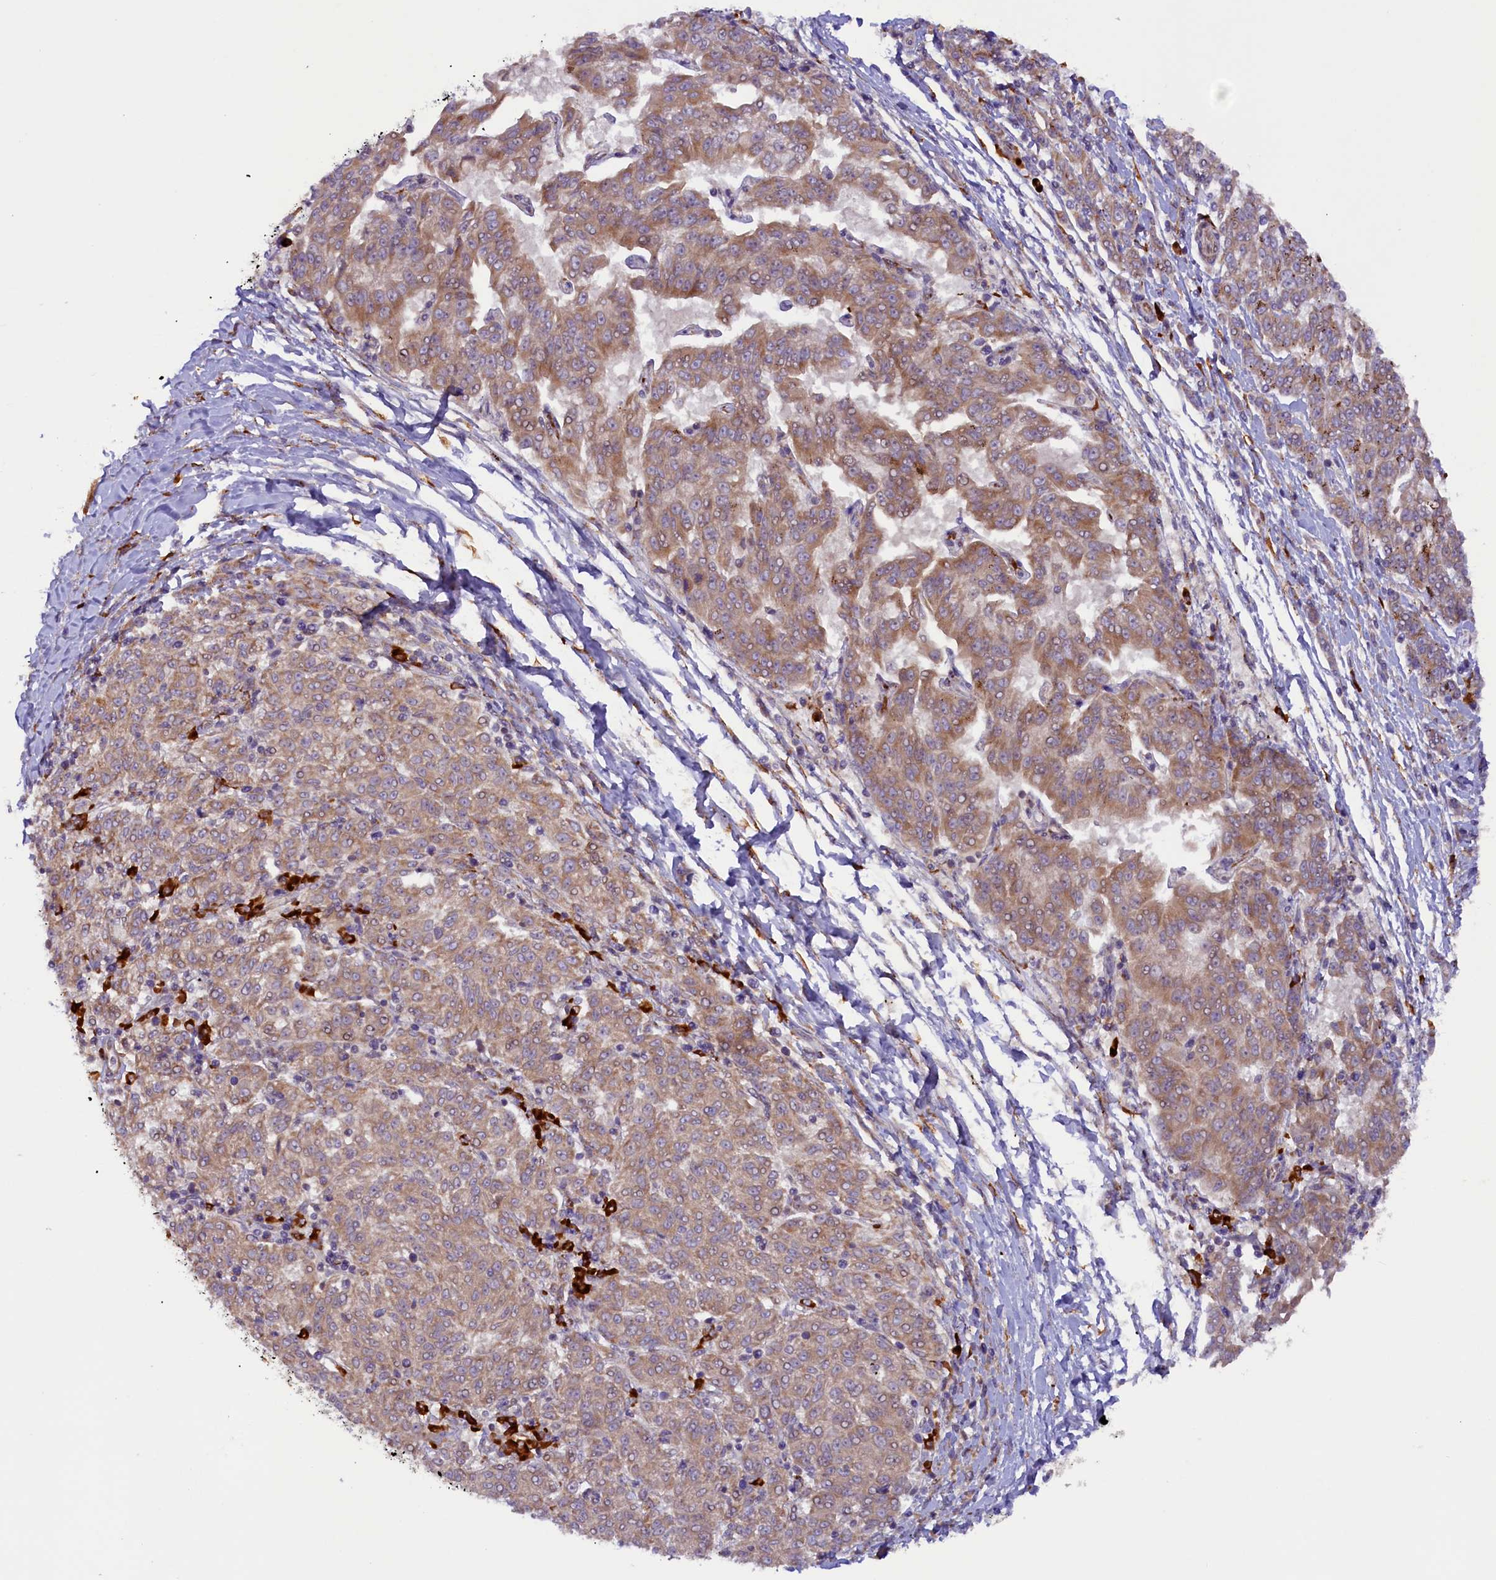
{"staining": {"intensity": "moderate", "quantity": ">75%", "location": "cytoplasmic/membranous"}, "tissue": "melanoma", "cell_type": "Tumor cells", "image_type": "cancer", "snomed": [{"axis": "morphology", "description": "Malignant melanoma, NOS"}, {"axis": "topography", "description": "Skin"}], "caption": "Protein expression analysis of malignant melanoma exhibits moderate cytoplasmic/membranous expression in approximately >75% of tumor cells.", "gene": "SSC5D", "patient": {"sex": "female", "age": 72}}